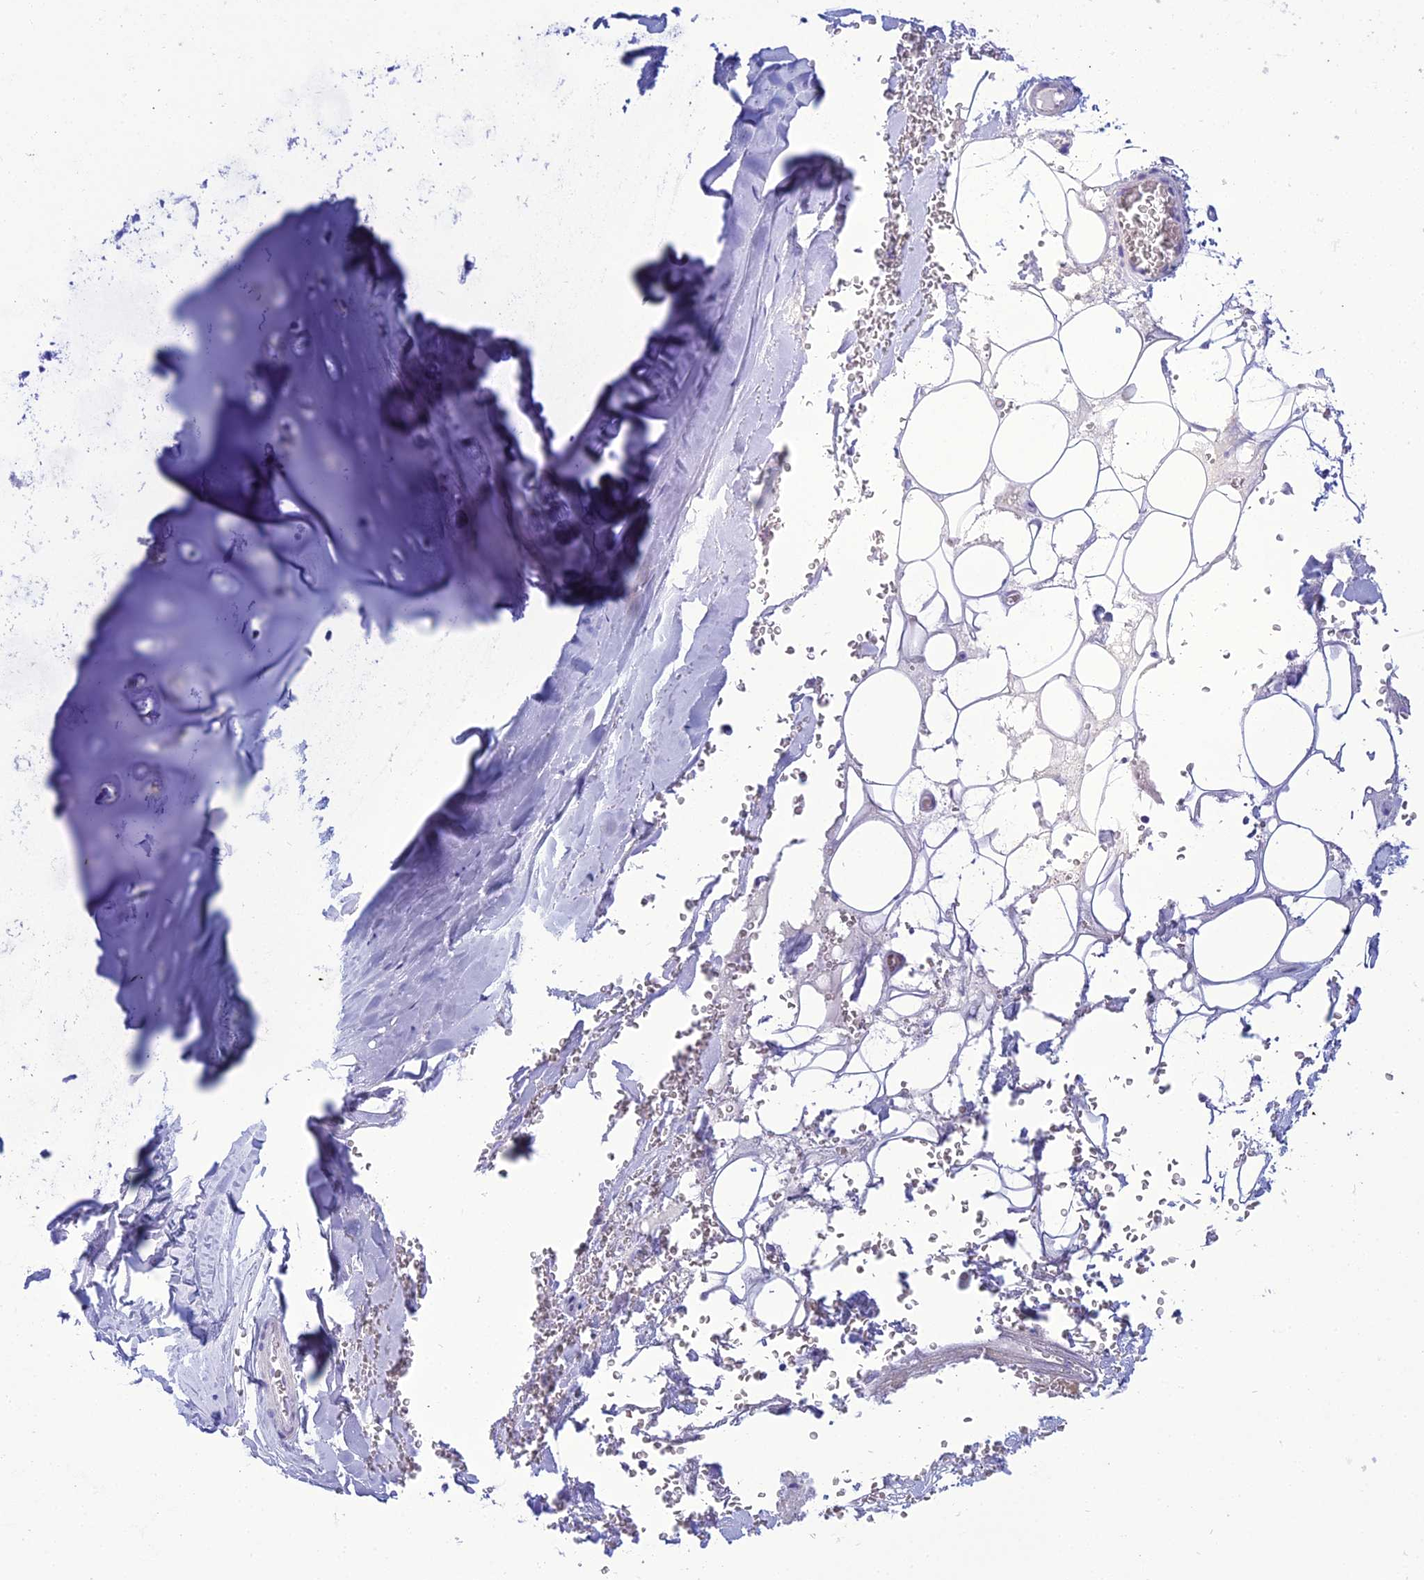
{"staining": {"intensity": "negative", "quantity": "none", "location": "none"}, "tissue": "adipose tissue", "cell_type": "Adipocytes", "image_type": "normal", "snomed": [{"axis": "morphology", "description": "Normal tissue, NOS"}, {"axis": "topography", "description": "Cartilage tissue"}], "caption": "The micrograph displays no staining of adipocytes in benign adipose tissue.", "gene": "CRB2", "patient": {"sex": "female", "age": 63}}